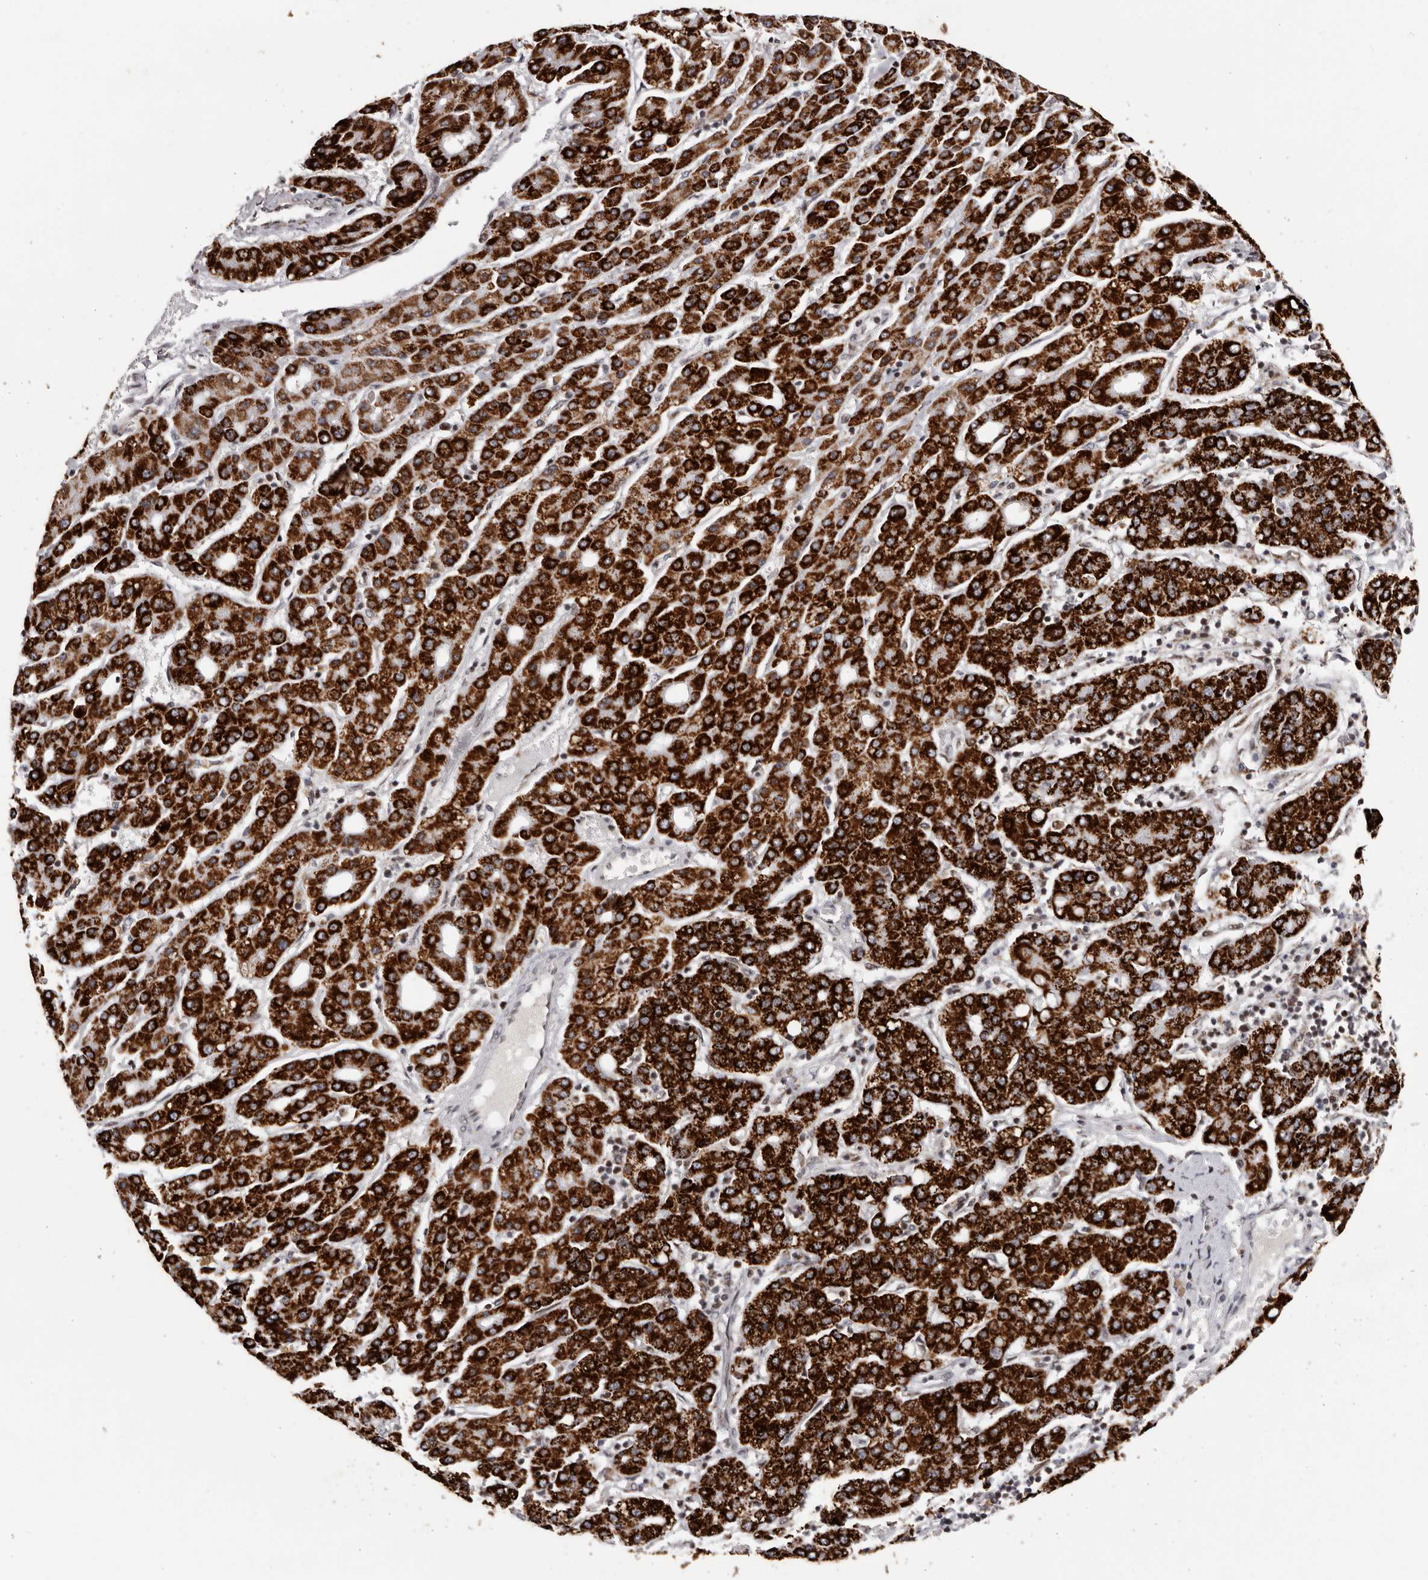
{"staining": {"intensity": "strong", "quantity": ">75%", "location": "cytoplasmic/membranous"}, "tissue": "liver cancer", "cell_type": "Tumor cells", "image_type": "cancer", "snomed": [{"axis": "morphology", "description": "Carcinoma, Hepatocellular, NOS"}, {"axis": "topography", "description": "Liver"}], "caption": "The immunohistochemical stain labels strong cytoplasmic/membranous expression in tumor cells of liver hepatocellular carcinoma tissue. (Brightfield microscopy of DAB IHC at high magnification).", "gene": "C17orf99", "patient": {"sex": "male", "age": 65}}